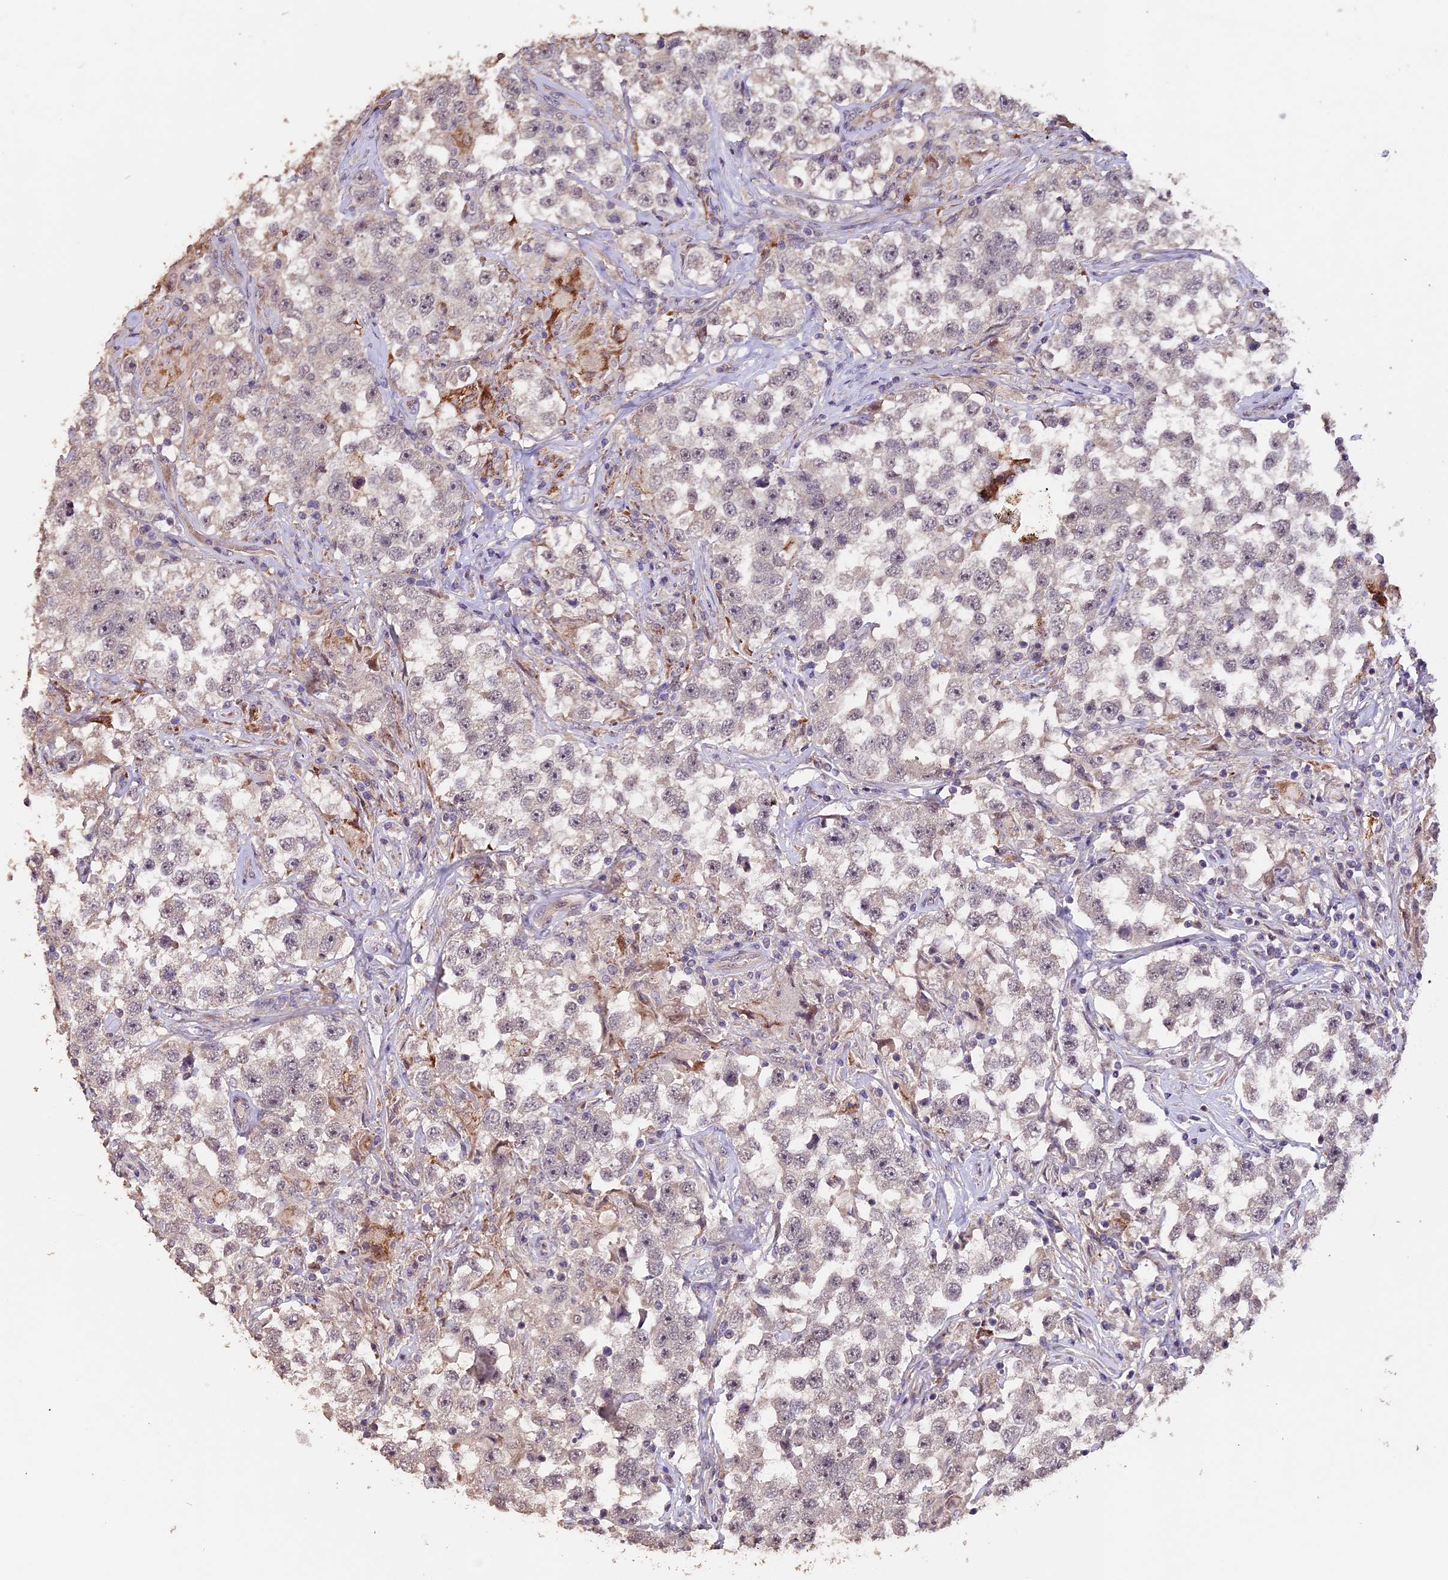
{"staining": {"intensity": "negative", "quantity": "none", "location": "none"}, "tissue": "testis cancer", "cell_type": "Tumor cells", "image_type": "cancer", "snomed": [{"axis": "morphology", "description": "Seminoma, NOS"}, {"axis": "topography", "description": "Testis"}], "caption": "There is no significant staining in tumor cells of seminoma (testis). (DAB immunohistochemistry with hematoxylin counter stain).", "gene": "GNB5", "patient": {"sex": "male", "age": 46}}